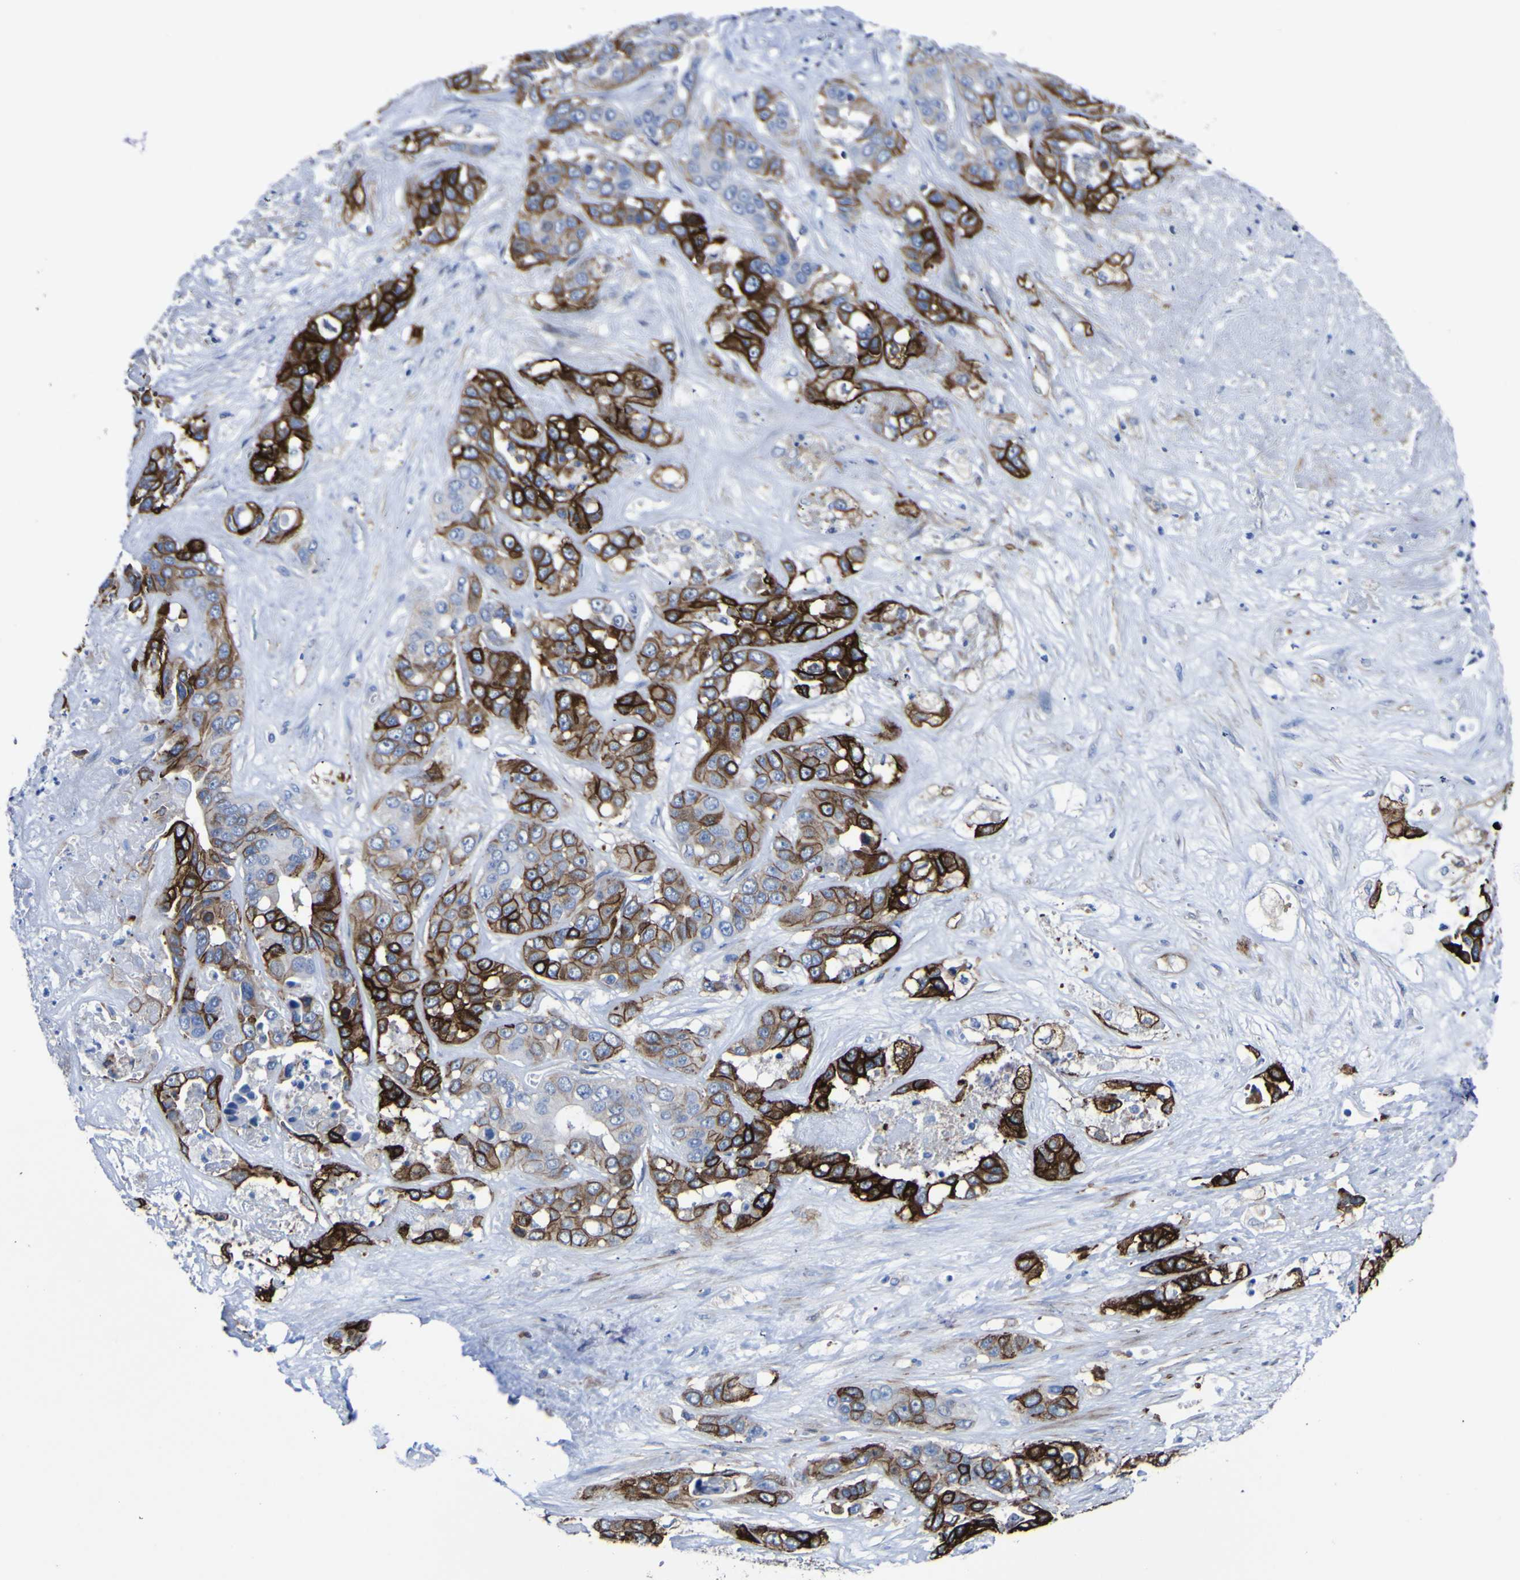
{"staining": {"intensity": "strong", "quantity": "25%-75%", "location": "cytoplasmic/membranous"}, "tissue": "liver cancer", "cell_type": "Tumor cells", "image_type": "cancer", "snomed": [{"axis": "morphology", "description": "Cholangiocarcinoma"}, {"axis": "topography", "description": "Liver"}], "caption": "This is a photomicrograph of IHC staining of liver cancer, which shows strong expression in the cytoplasmic/membranous of tumor cells.", "gene": "AGO4", "patient": {"sex": "female", "age": 52}}